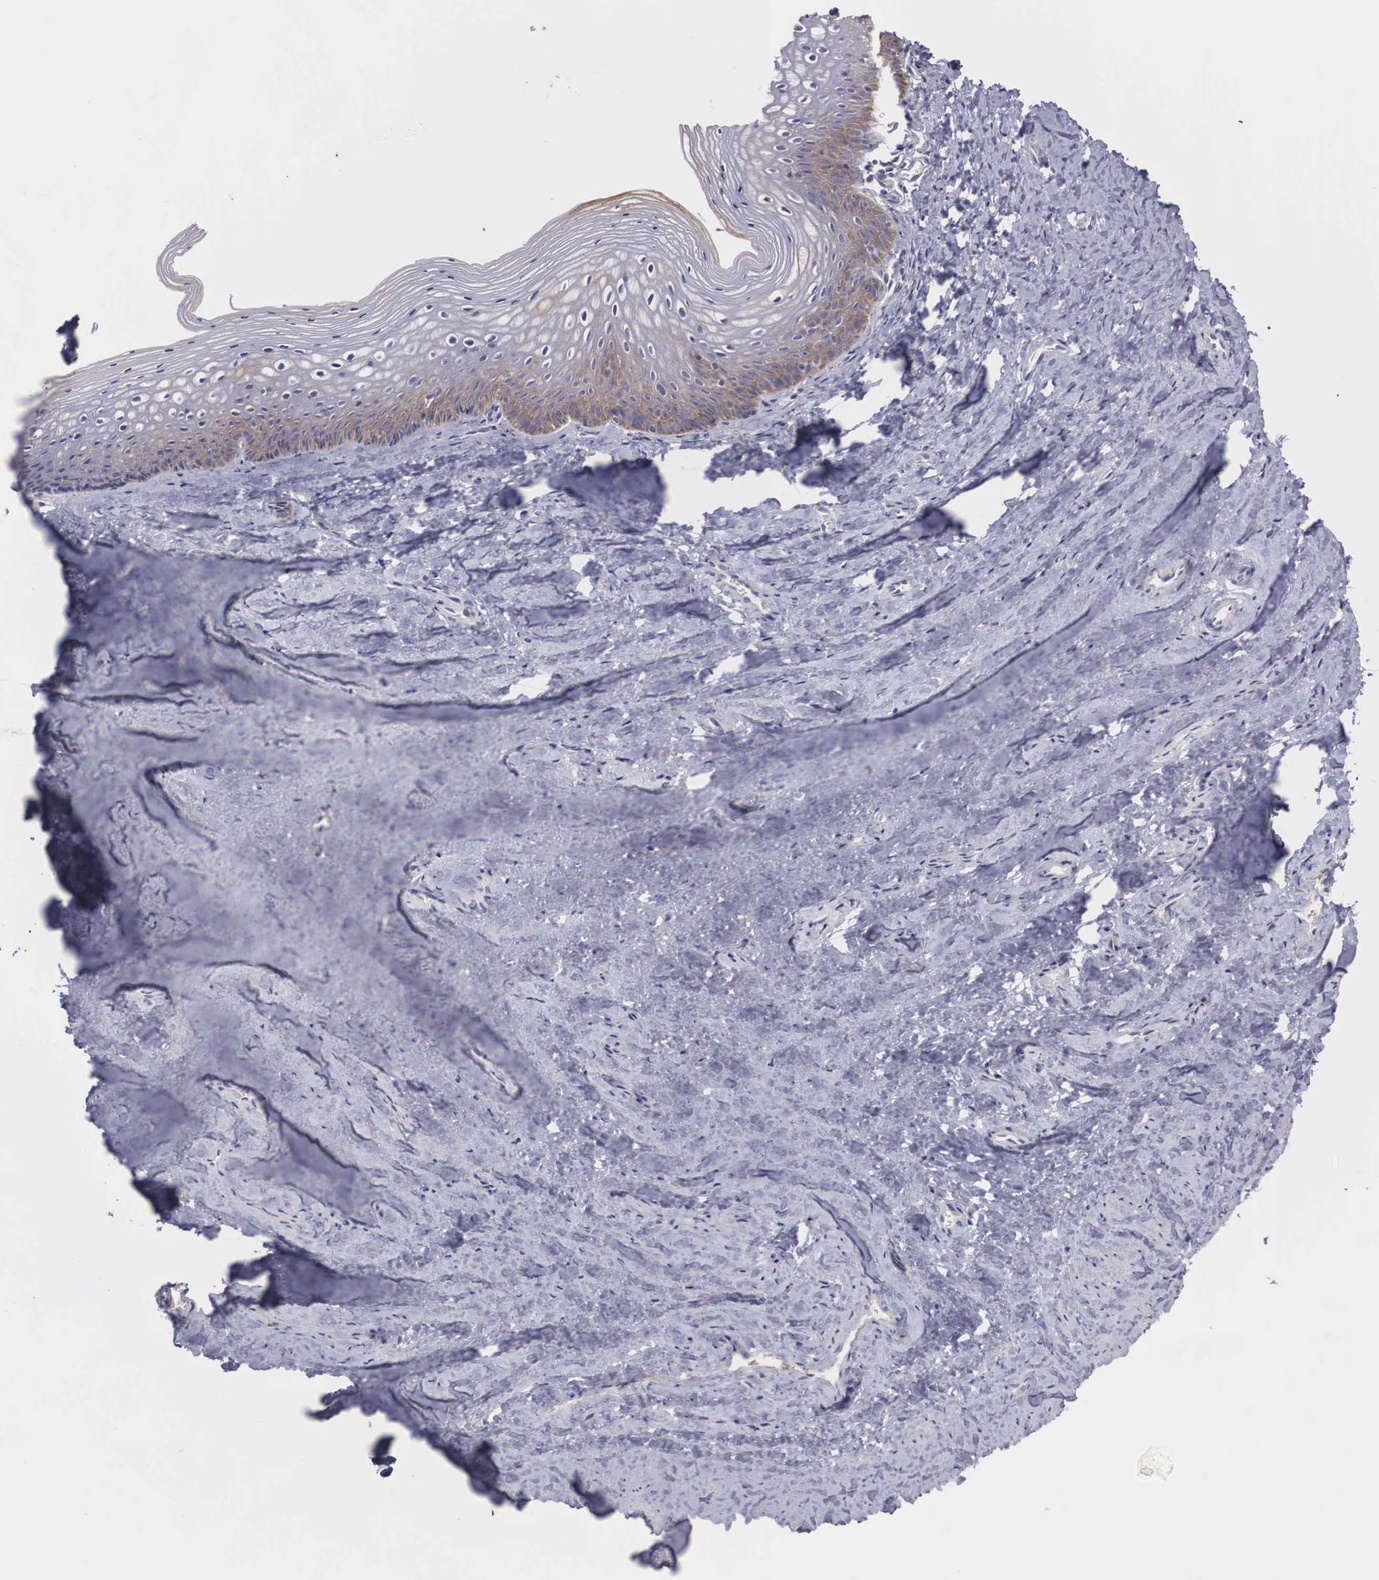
{"staining": {"intensity": "moderate", "quantity": "25%-75%", "location": "cytoplasmic/membranous"}, "tissue": "vagina", "cell_type": "Squamous epithelial cells", "image_type": "normal", "snomed": [{"axis": "morphology", "description": "Normal tissue, NOS"}, {"axis": "topography", "description": "Vagina"}], "caption": "Squamous epithelial cells exhibit medium levels of moderate cytoplasmic/membranous expression in approximately 25%-75% of cells in normal human vagina. Nuclei are stained in blue.", "gene": "NREP", "patient": {"sex": "female", "age": 46}}